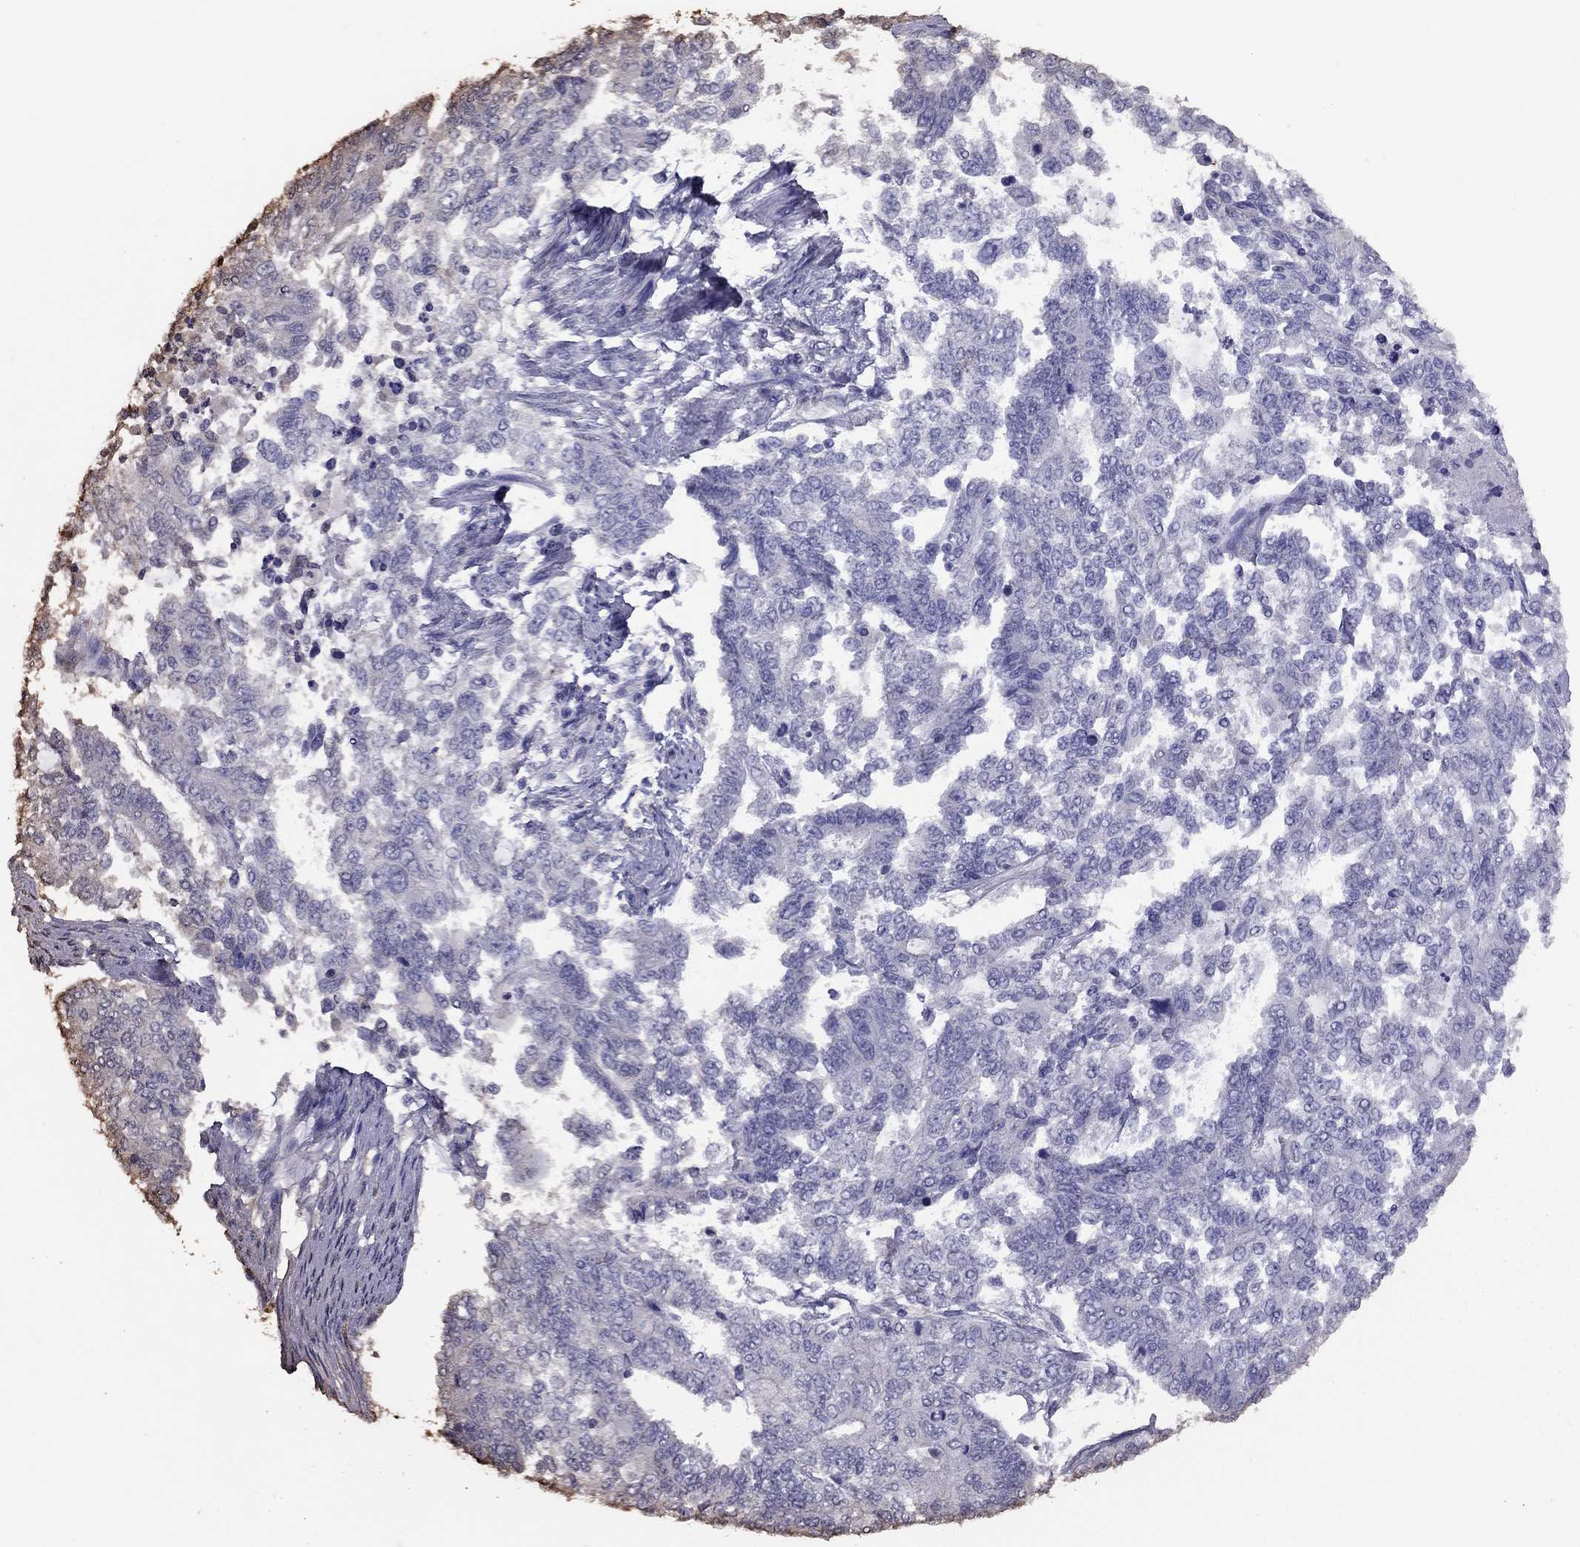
{"staining": {"intensity": "negative", "quantity": "none", "location": "none"}, "tissue": "endometrial cancer", "cell_type": "Tumor cells", "image_type": "cancer", "snomed": [{"axis": "morphology", "description": "Adenocarcinoma, NOS"}, {"axis": "topography", "description": "Uterus"}], "caption": "Endometrial cancer was stained to show a protein in brown. There is no significant expression in tumor cells.", "gene": "SUN3", "patient": {"sex": "female", "age": 59}}